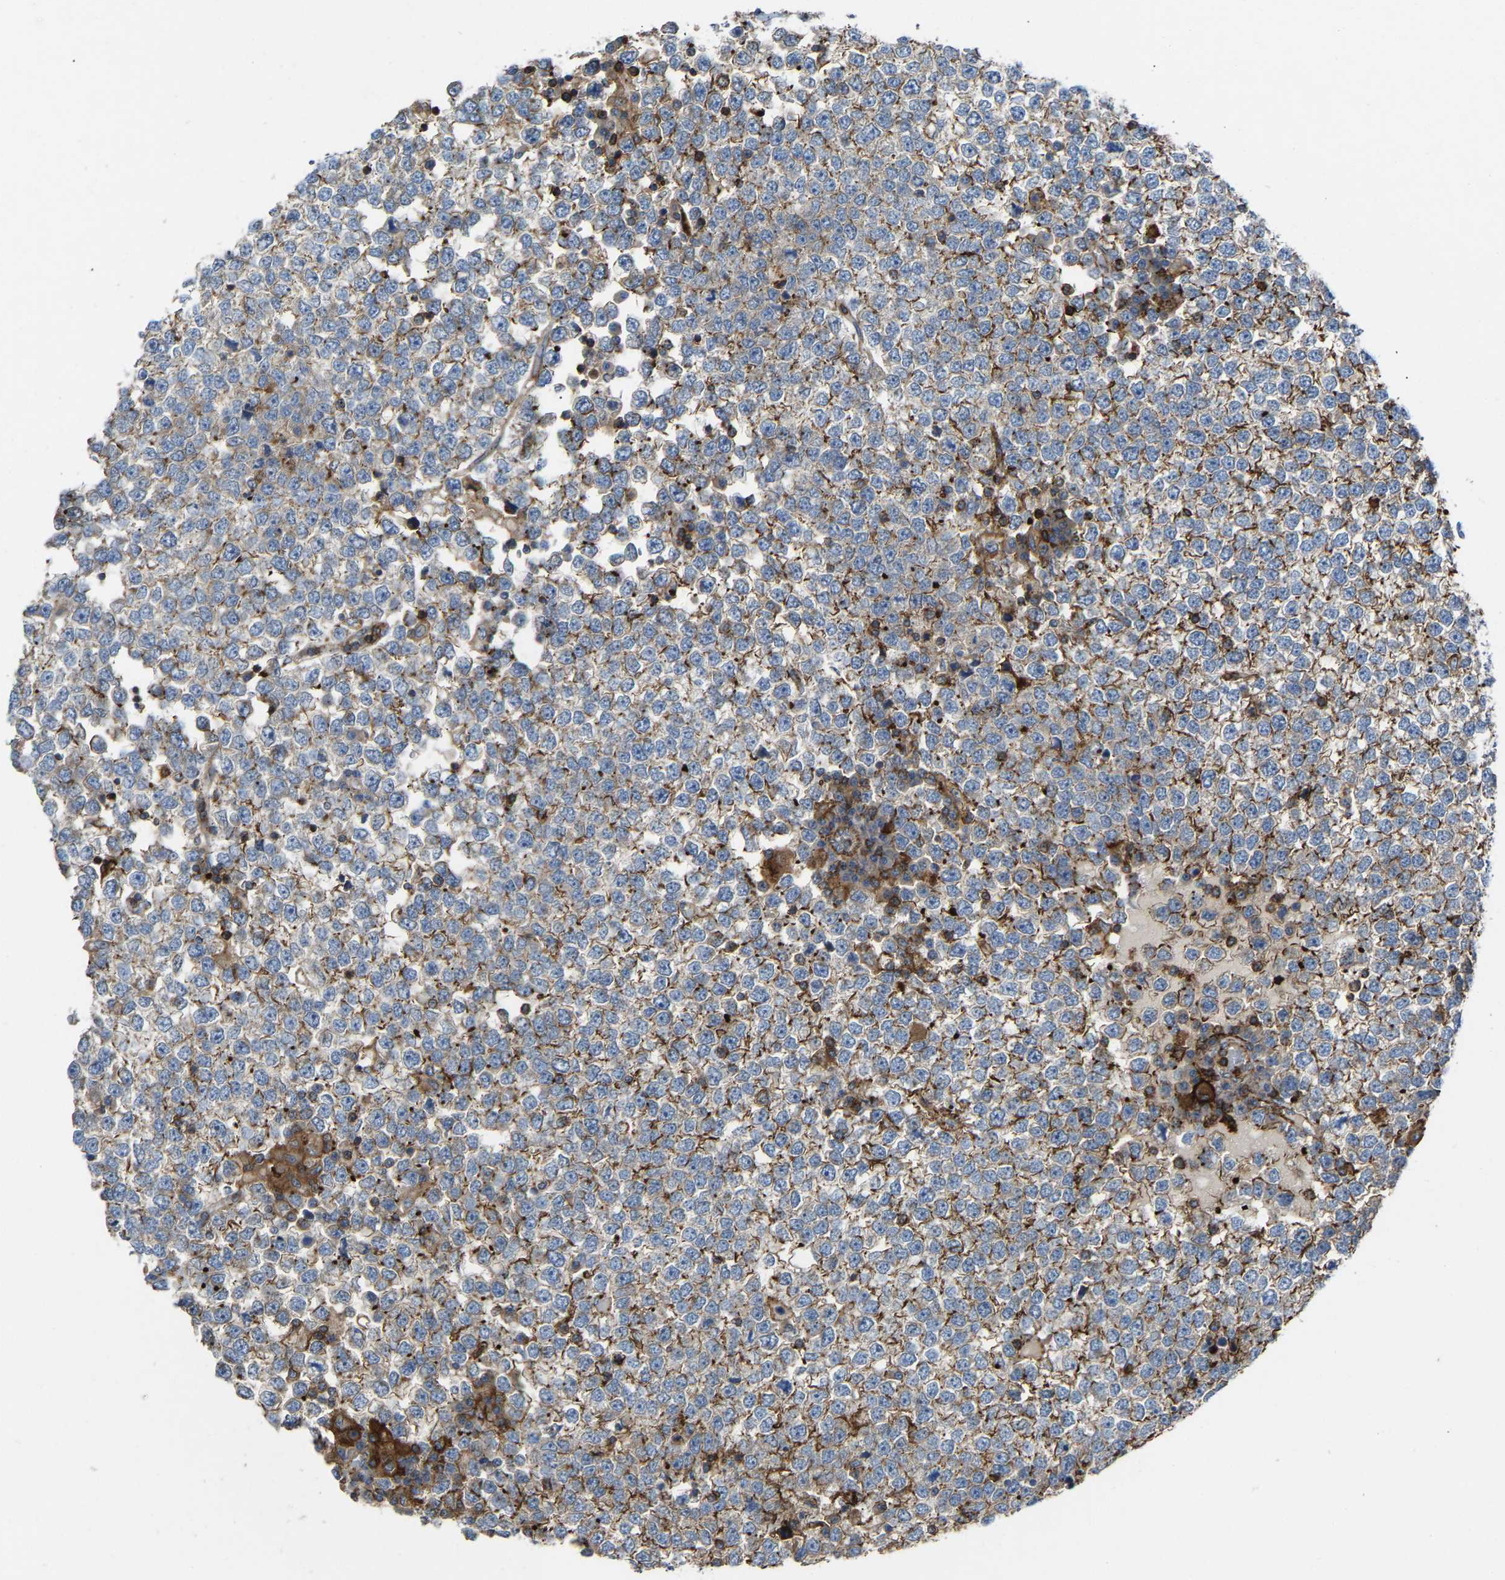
{"staining": {"intensity": "weak", "quantity": "<25%", "location": "cytoplasmic/membranous"}, "tissue": "testis cancer", "cell_type": "Tumor cells", "image_type": "cancer", "snomed": [{"axis": "morphology", "description": "Seminoma, NOS"}, {"axis": "topography", "description": "Testis"}], "caption": "Immunohistochemistry (IHC) micrograph of neoplastic tissue: human testis seminoma stained with DAB (3,3'-diaminobenzidine) displays no significant protein staining in tumor cells. Brightfield microscopy of immunohistochemistry (IHC) stained with DAB (3,3'-diaminobenzidine) (brown) and hematoxylin (blue), captured at high magnification.", "gene": "AGPAT2", "patient": {"sex": "male", "age": 65}}